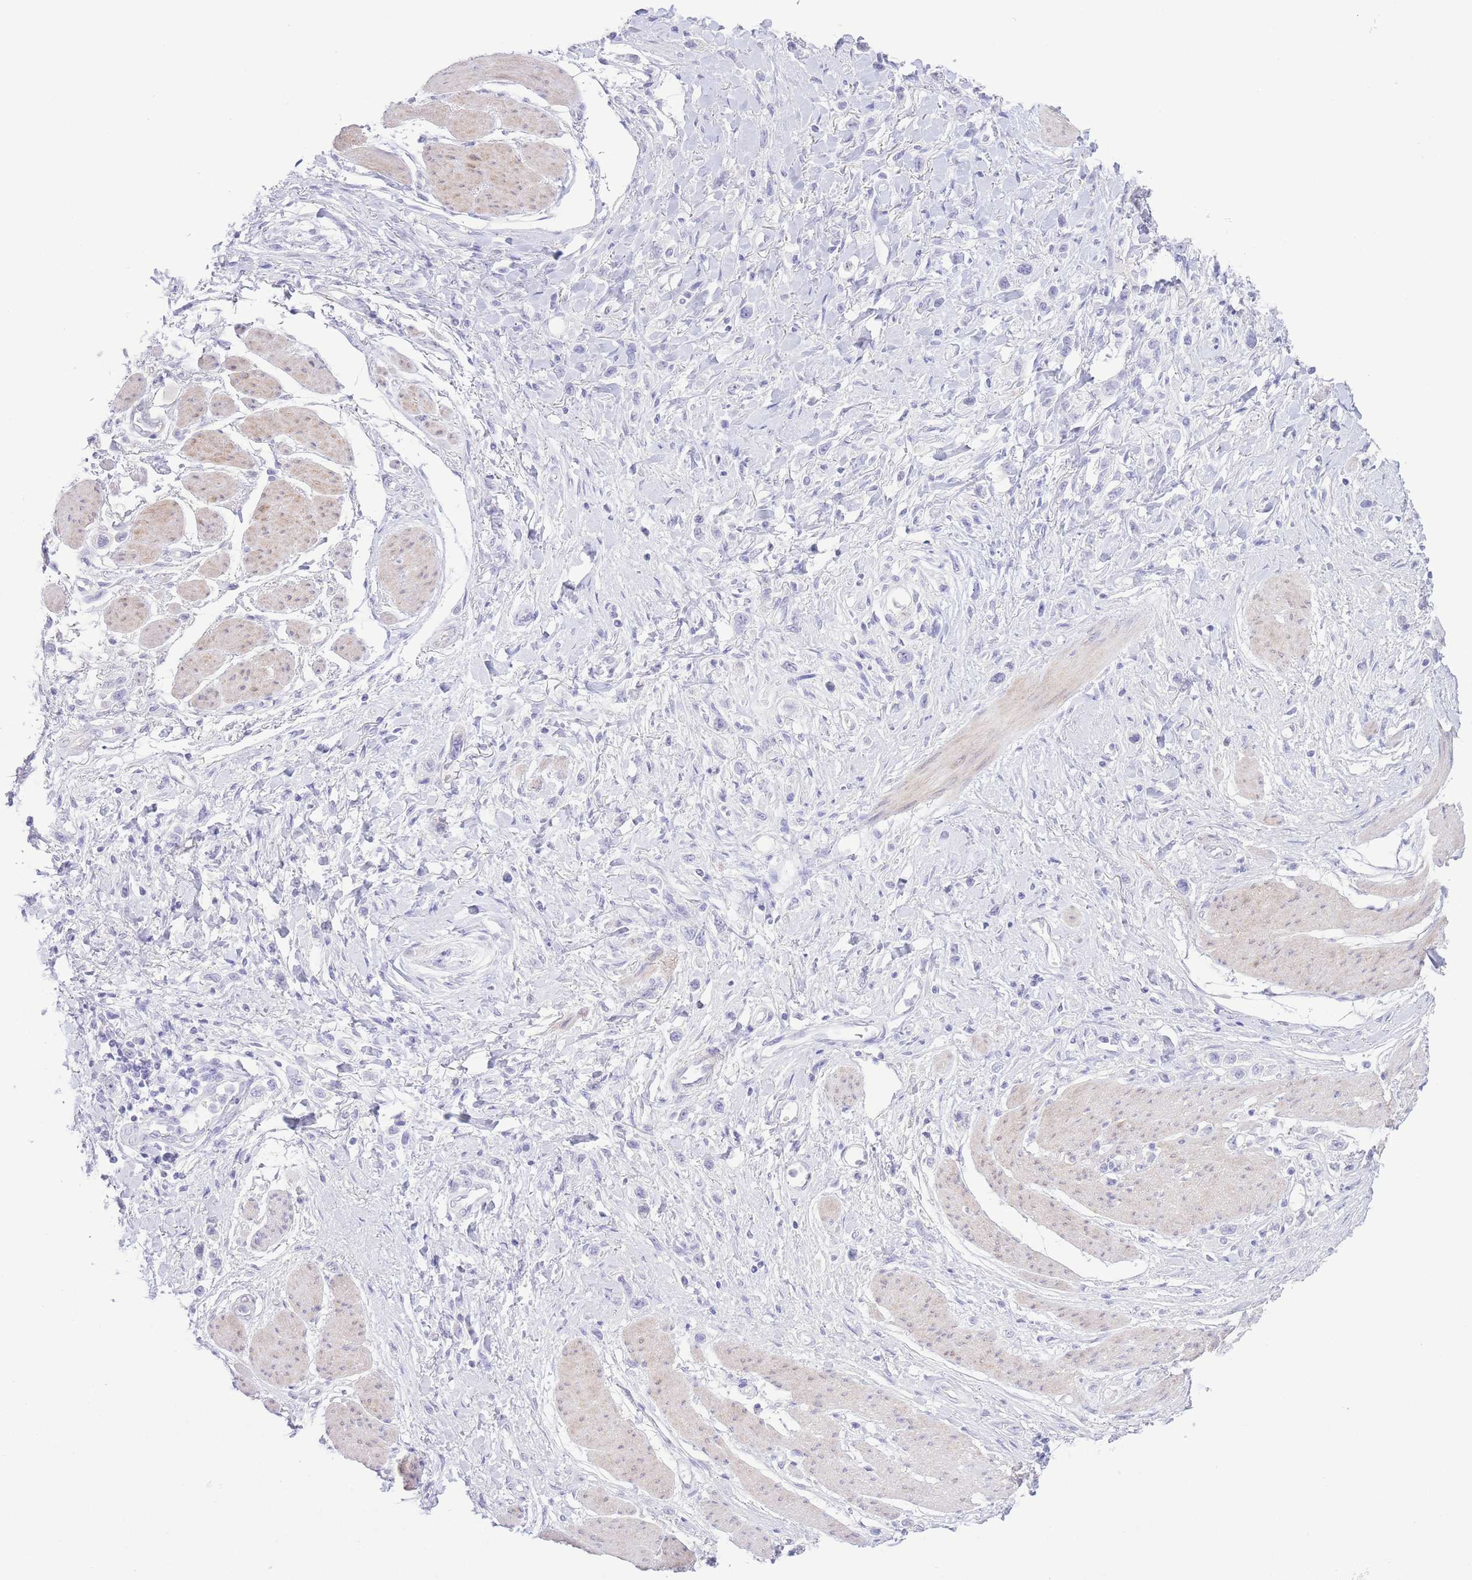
{"staining": {"intensity": "negative", "quantity": "none", "location": "none"}, "tissue": "stomach cancer", "cell_type": "Tumor cells", "image_type": "cancer", "snomed": [{"axis": "morphology", "description": "Adenocarcinoma, NOS"}, {"axis": "topography", "description": "Stomach"}], "caption": "This photomicrograph is of stomach adenocarcinoma stained with immunohistochemistry (IHC) to label a protein in brown with the nuclei are counter-stained blue. There is no positivity in tumor cells.", "gene": "PKLR", "patient": {"sex": "female", "age": 65}}